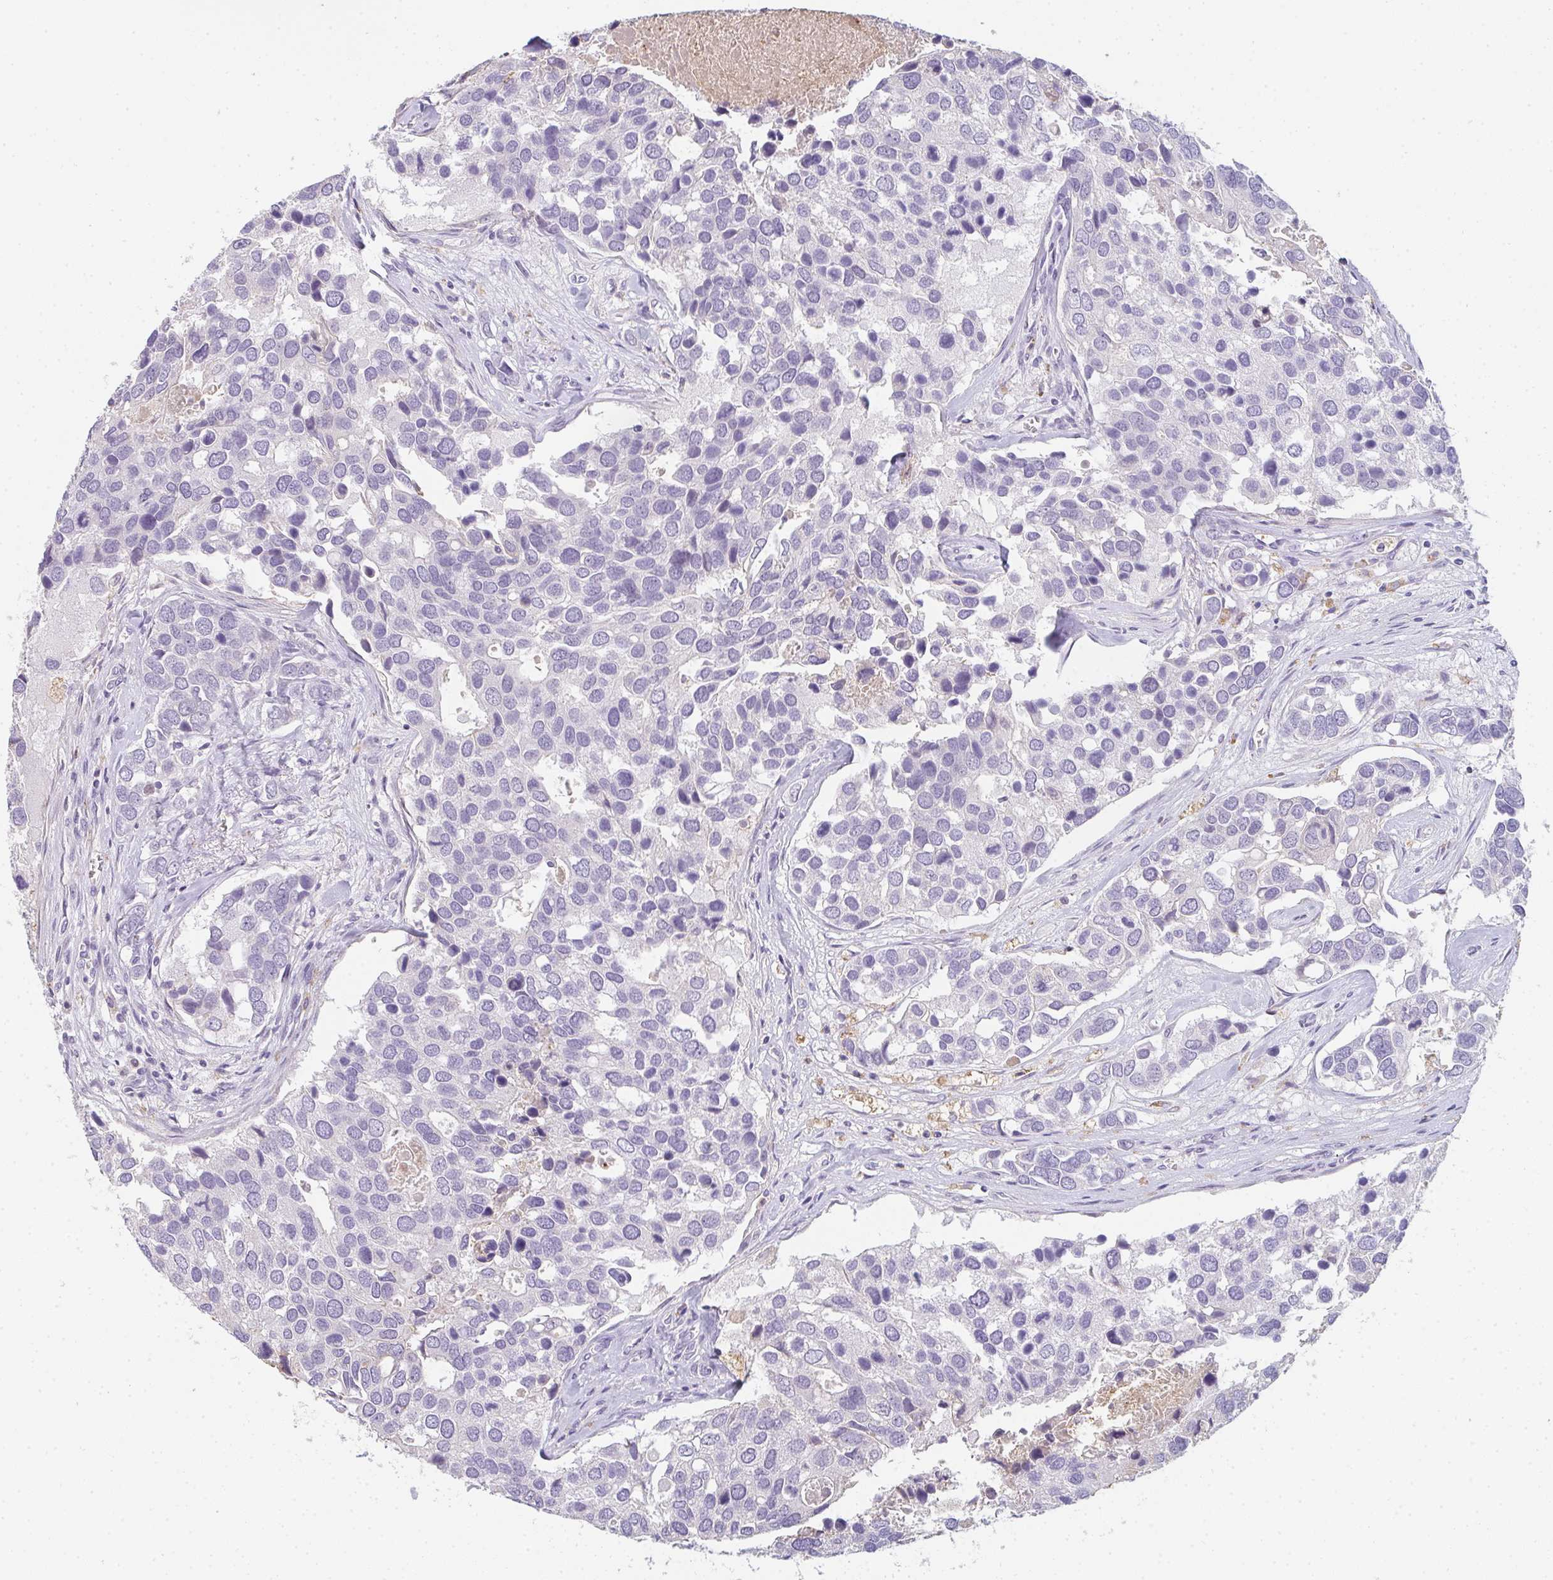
{"staining": {"intensity": "negative", "quantity": "none", "location": "none"}, "tissue": "breast cancer", "cell_type": "Tumor cells", "image_type": "cancer", "snomed": [{"axis": "morphology", "description": "Duct carcinoma"}, {"axis": "topography", "description": "Breast"}], "caption": "The histopathology image exhibits no staining of tumor cells in breast infiltrating ductal carcinoma.", "gene": "C1QTNF8", "patient": {"sex": "female", "age": 83}}